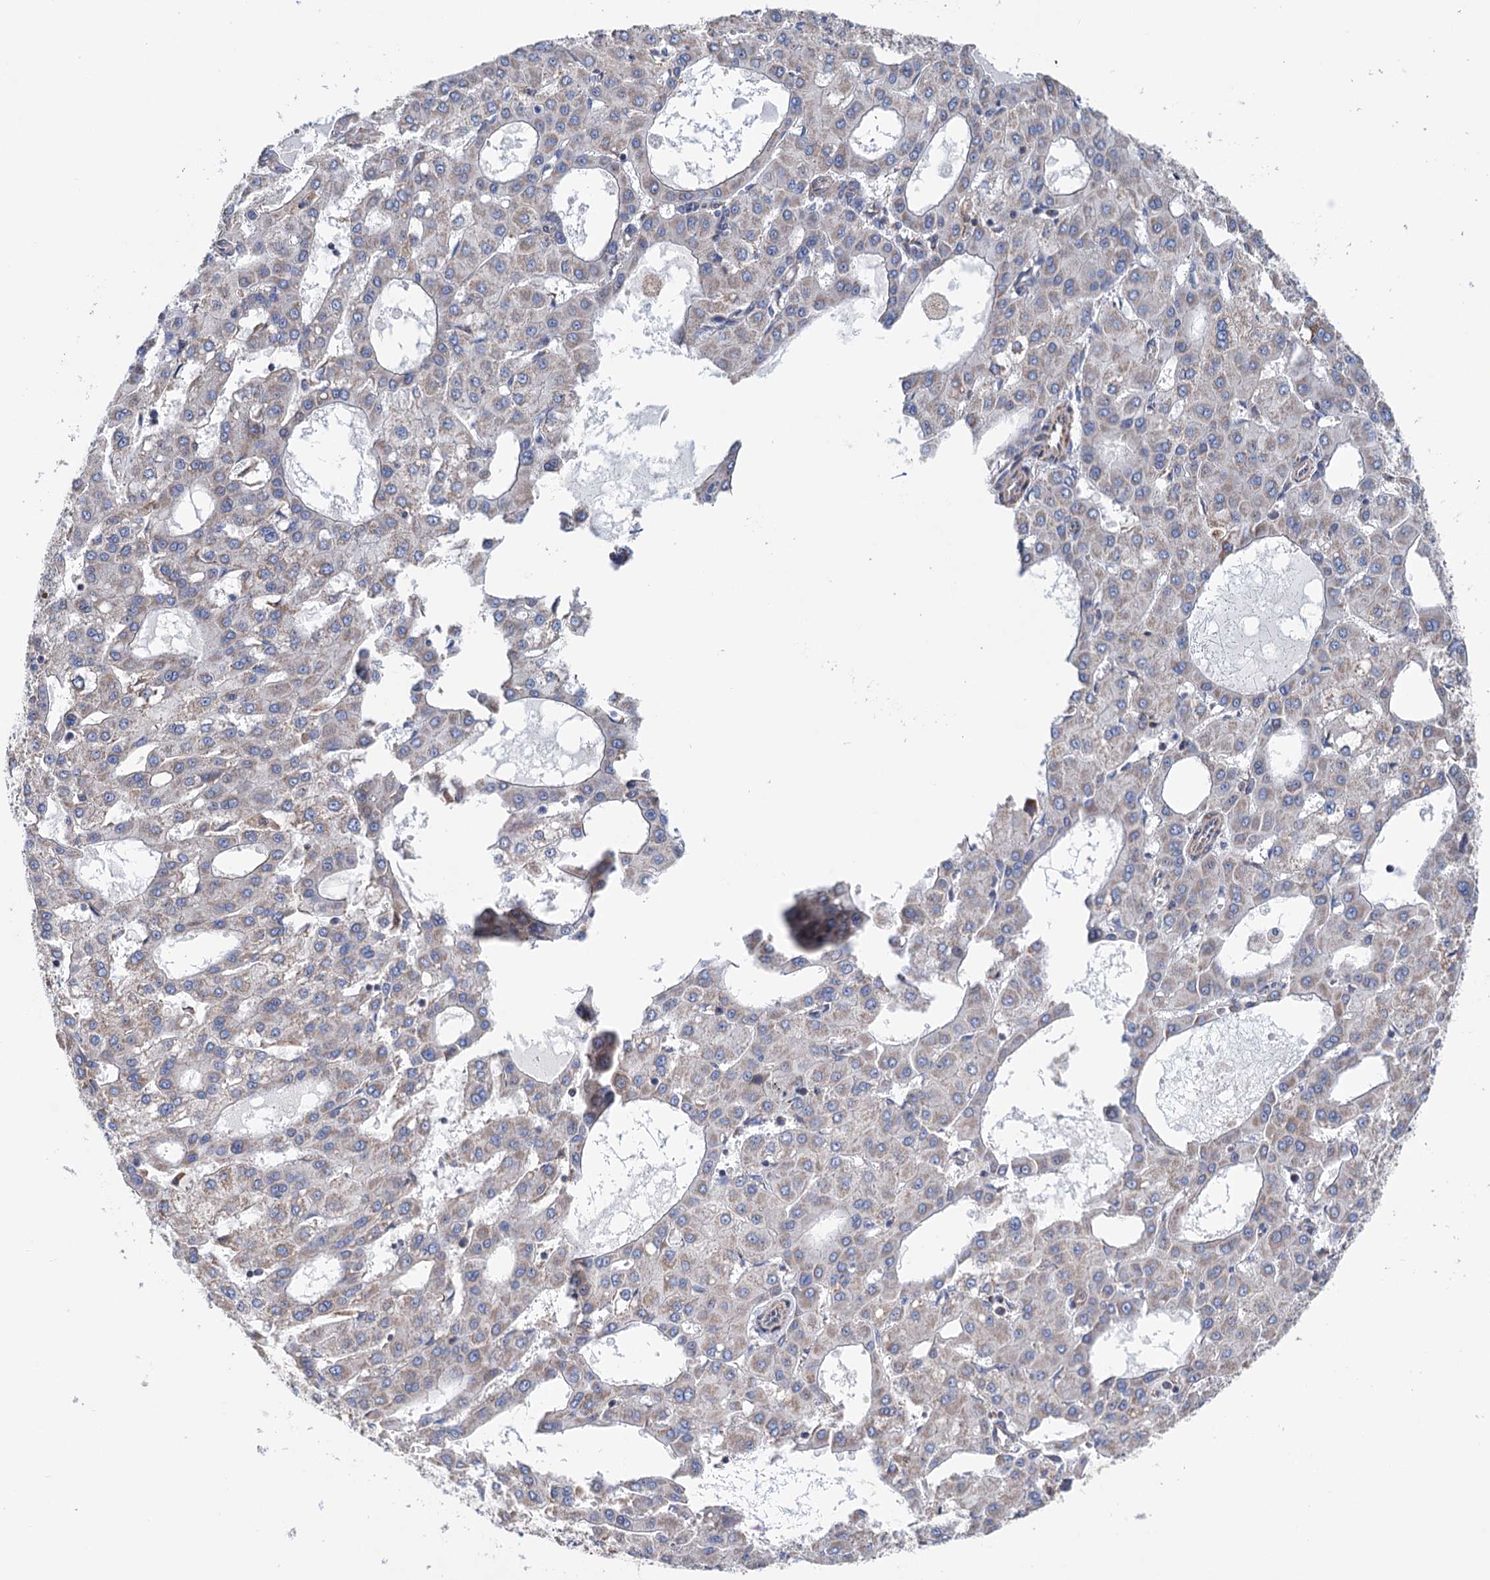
{"staining": {"intensity": "weak", "quantity": "<25%", "location": "cytoplasmic/membranous"}, "tissue": "liver cancer", "cell_type": "Tumor cells", "image_type": "cancer", "snomed": [{"axis": "morphology", "description": "Carcinoma, Hepatocellular, NOS"}, {"axis": "topography", "description": "Liver"}], "caption": "A micrograph of liver hepatocellular carcinoma stained for a protein demonstrates no brown staining in tumor cells.", "gene": "SUCLA2", "patient": {"sex": "male", "age": 47}}